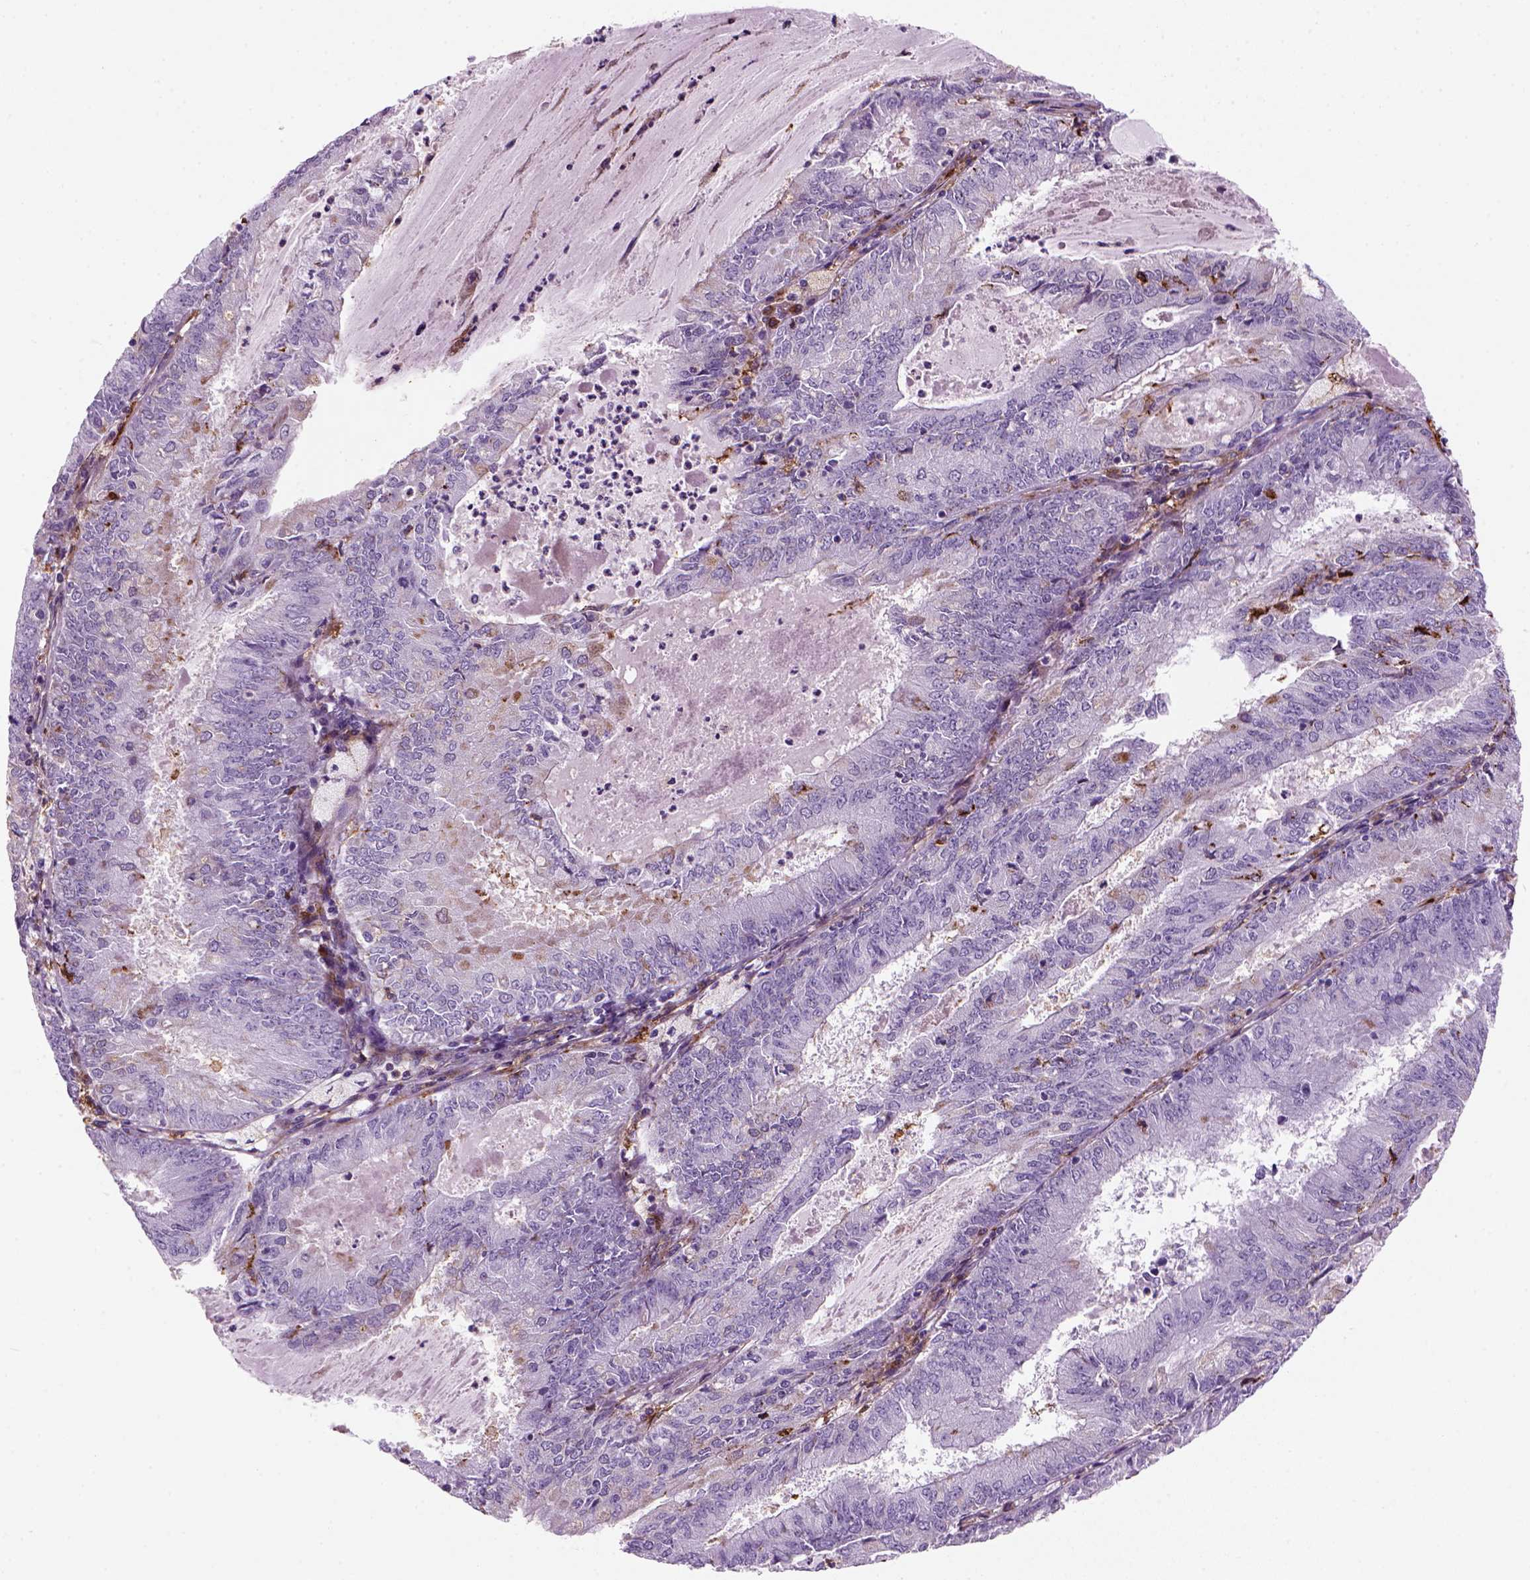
{"staining": {"intensity": "negative", "quantity": "none", "location": "none"}, "tissue": "endometrial cancer", "cell_type": "Tumor cells", "image_type": "cancer", "snomed": [{"axis": "morphology", "description": "Adenocarcinoma, NOS"}, {"axis": "topography", "description": "Endometrium"}], "caption": "Tumor cells are negative for brown protein staining in adenocarcinoma (endometrial).", "gene": "MARCKS", "patient": {"sex": "female", "age": 57}}